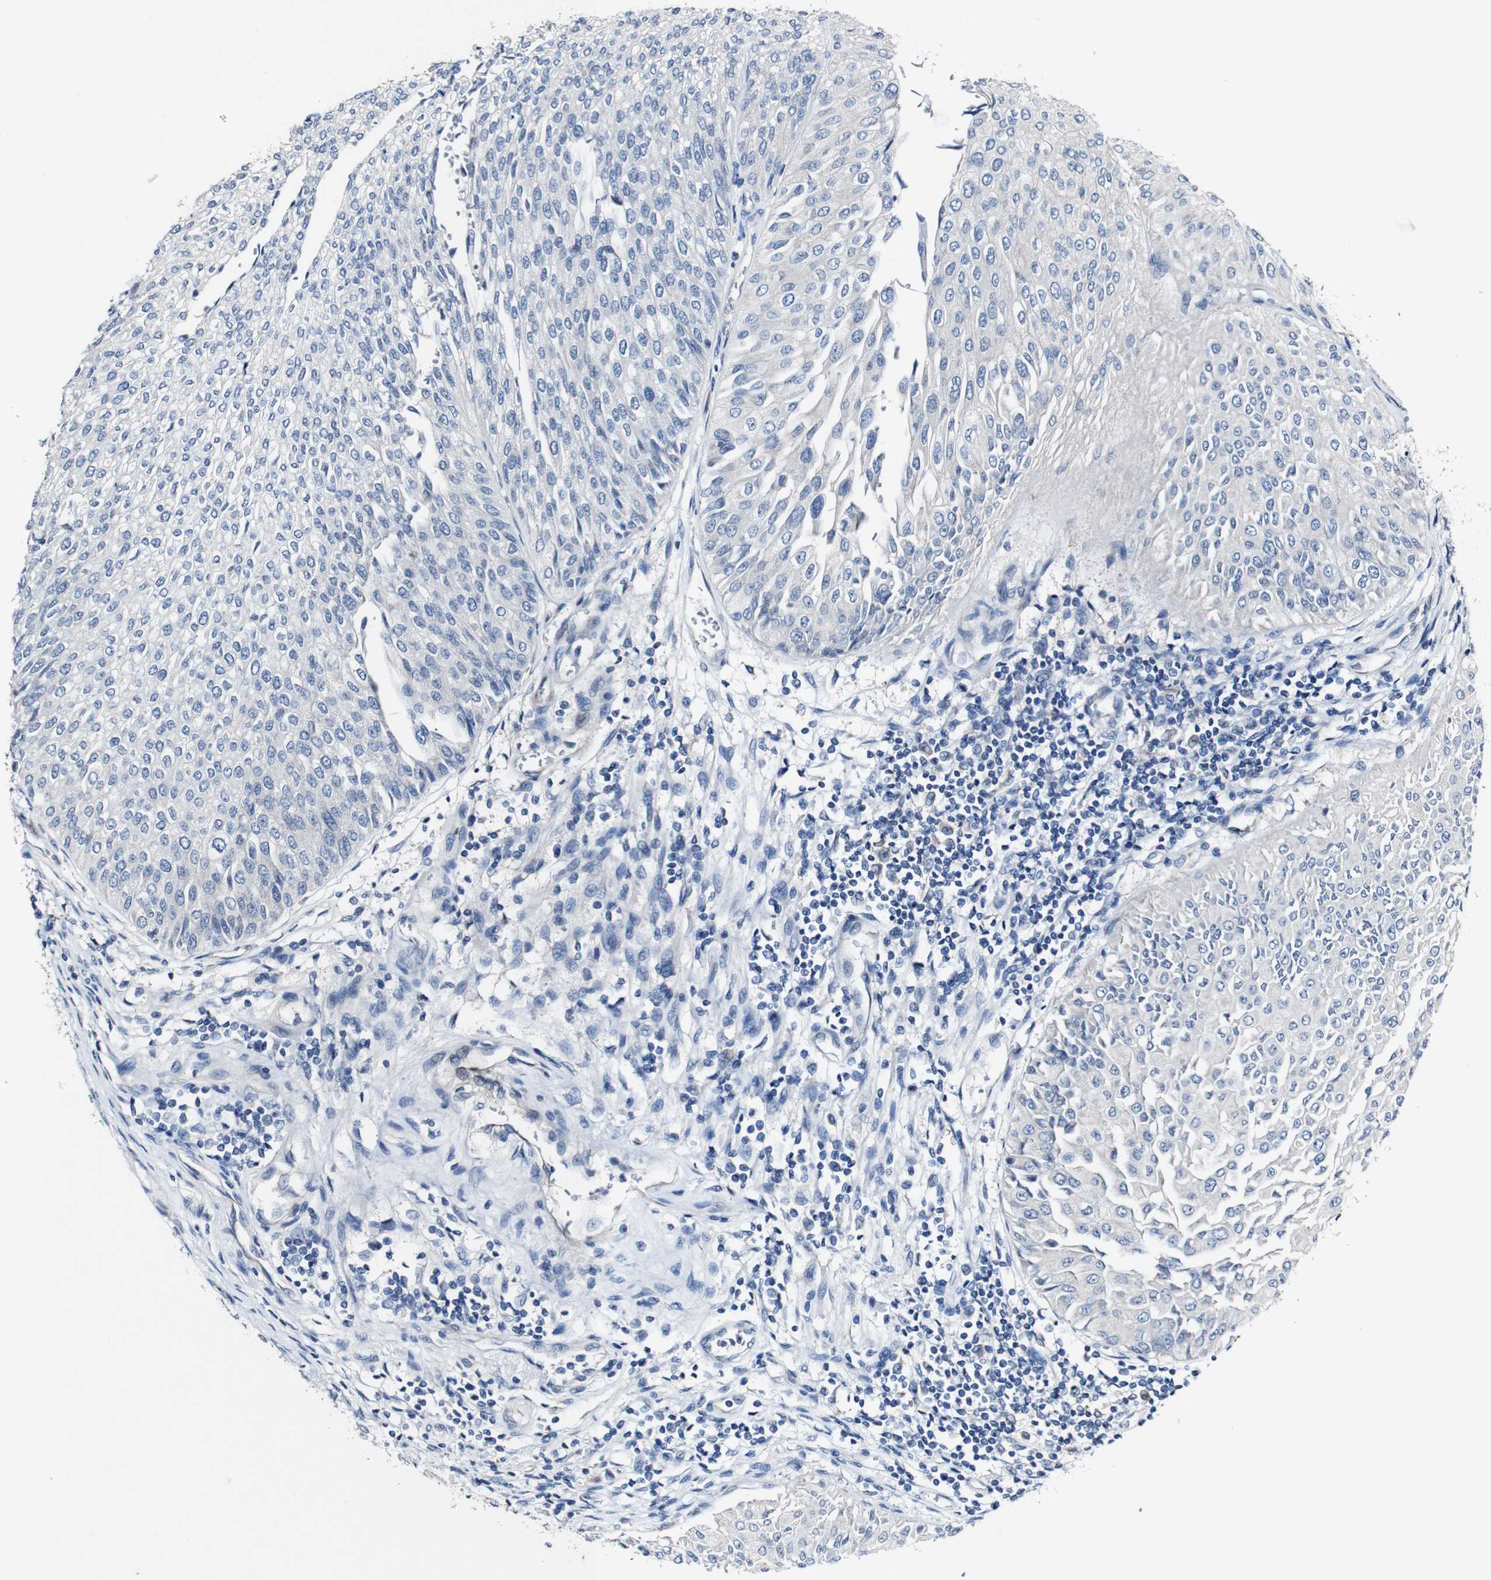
{"staining": {"intensity": "negative", "quantity": "none", "location": "none"}, "tissue": "urothelial cancer", "cell_type": "Tumor cells", "image_type": "cancer", "snomed": [{"axis": "morphology", "description": "Urothelial carcinoma, Low grade"}, {"axis": "topography", "description": "Urinary bladder"}], "caption": "Urothelial carcinoma (low-grade) stained for a protein using immunohistochemistry (IHC) shows no expression tumor cells.", "gene": "GRAMD1A", "patient": {"sex": "male", "age": 67}}